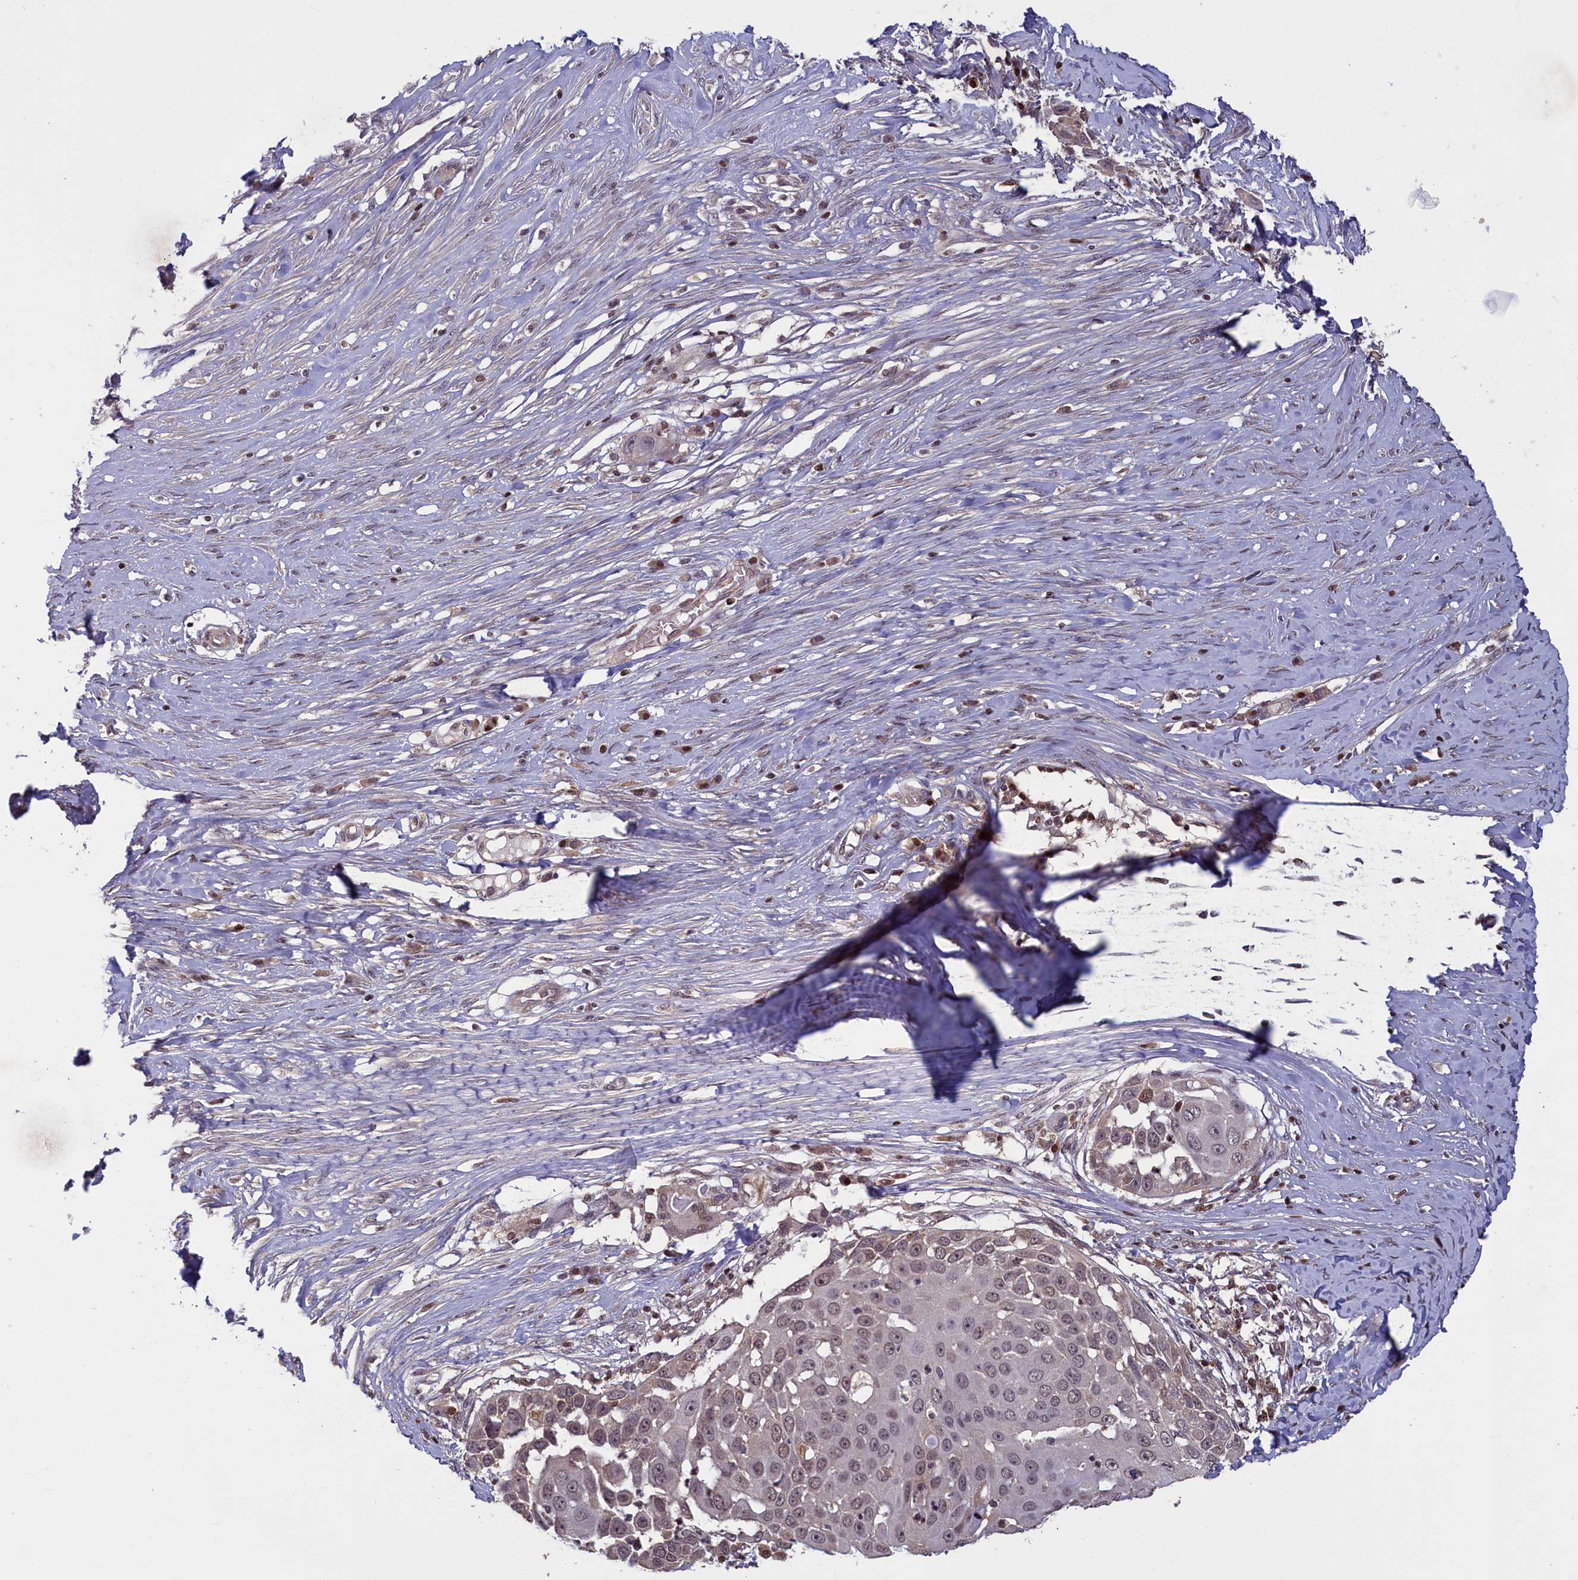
{"staining": {"intensity": "moderate", "quantity": "<25%", "location": "nuclear"}, "tissue": "skin cancer", "cell_type": "Tumor cells", "image_type": "cancer", "snomed": [{"axis": "morphology", "description": "Squamous cell carcinoma, NOS"}, {"axis": "topography", "description": "Skin"}], "caption": "Moderate nuclear protein positivity is present in about <25% of tumor cells in skin cancer (squamous cell carcinoma).", "gene": "NUBP1", "patient": {"sex": "female", "age": 44}}